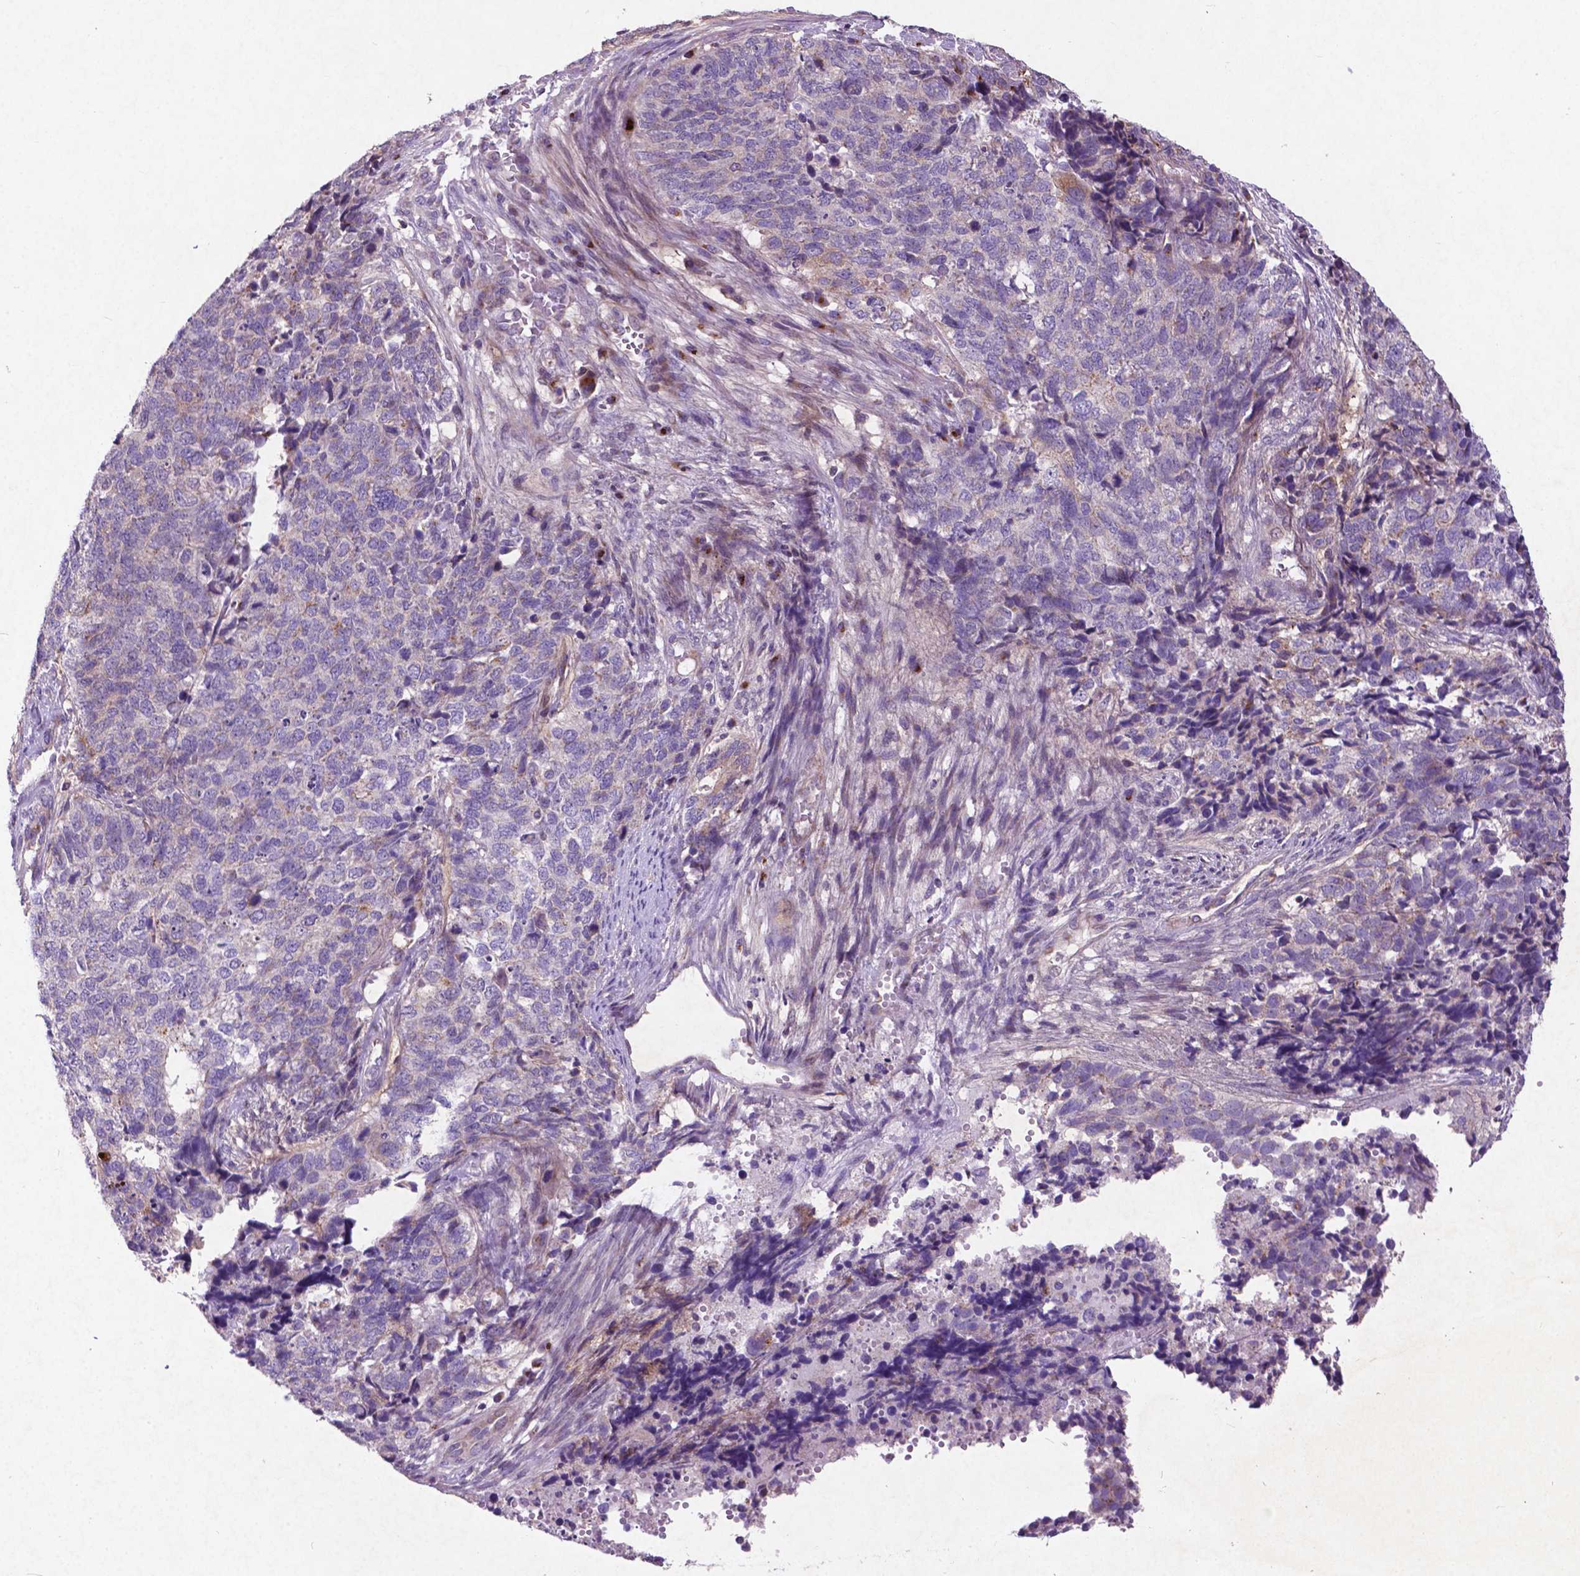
{"staining": {"intensity": "negative", "quantity": "none", "location": "none"}, "tissue": "cervical cancer", "cell_type": "Tumor cells", "image_type": "cancer", "snomed": [{"axis": "morphology", "description": "Squamous cell carcinoma, NOS"}, {"axis": "topography", "description": "Cervix"}], "caption": "This histopathology image is of cervical cancer (squamous cell carcinoma) stained with IHC to label a protein in brown with the nuclei are counter-stained blue. There is no staining in tumor cells. The staining is performed using DAB (3,3'-diaminobenzidine) brown chromogen with nuclei counter-stained in using hematoxylin.", "gene": "ATG4D", "patient": {"sex": "female", "age": 63}}